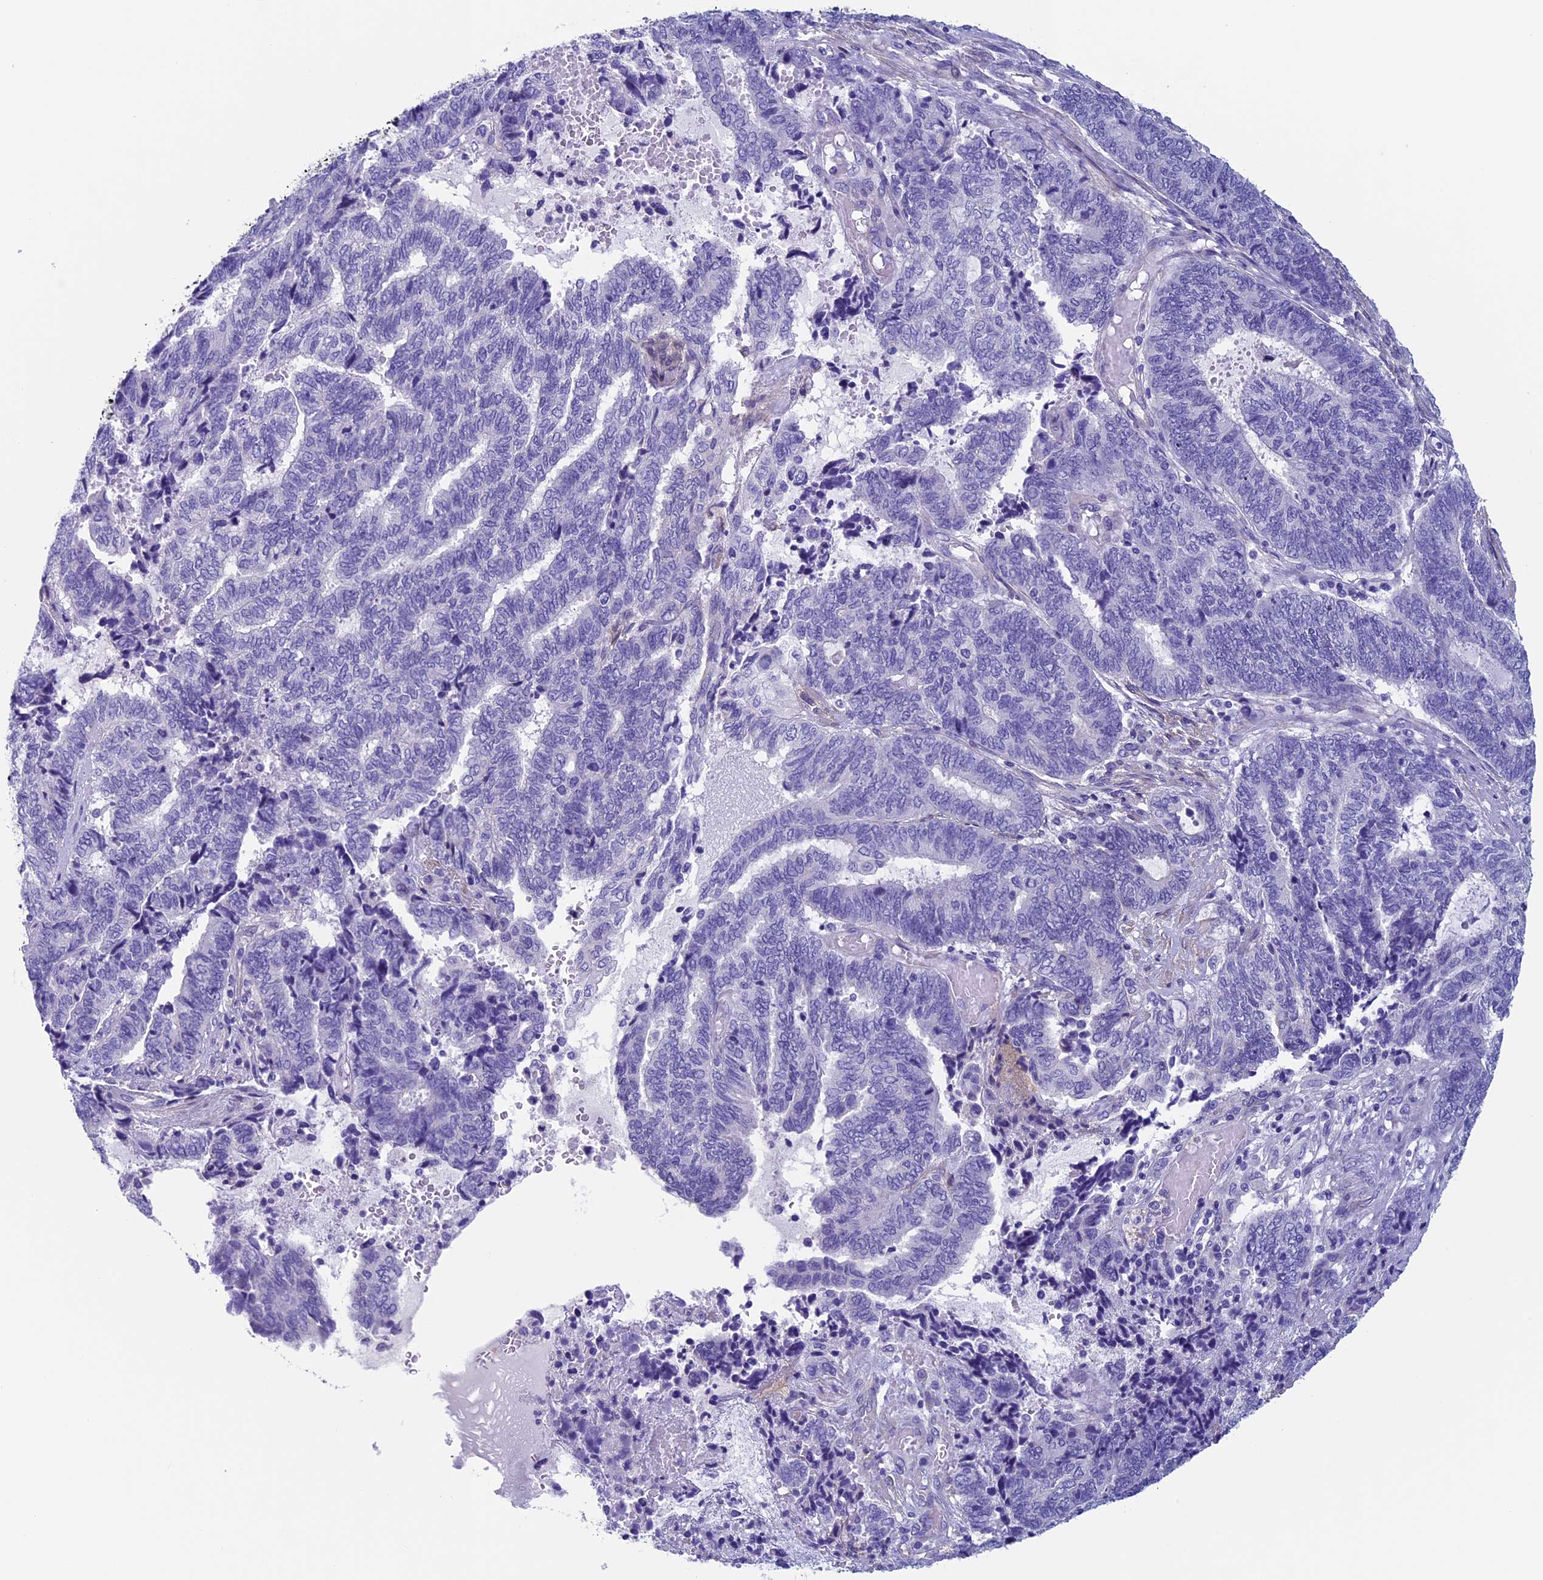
{"staining": {"intensity": "negative", "quantity": "none", "location": "none"}, "tissue": "endometrial cancer", "cell_type": "Tumor cells", "image_type": "cancer", "snomed": [{"axis": "morphology", "description": "Adenocarcinoma, NOS"}, {"axis": "topography", "description": "Uterus"}, {"axis": "topography", "description": "Endometrium"}], "caption": "Tumor cells are negative for protein expression in human endometrial cancer (adenocarcinoma).", "gene": "ADH7", "patient": {"sex": "female", "age": 70}}